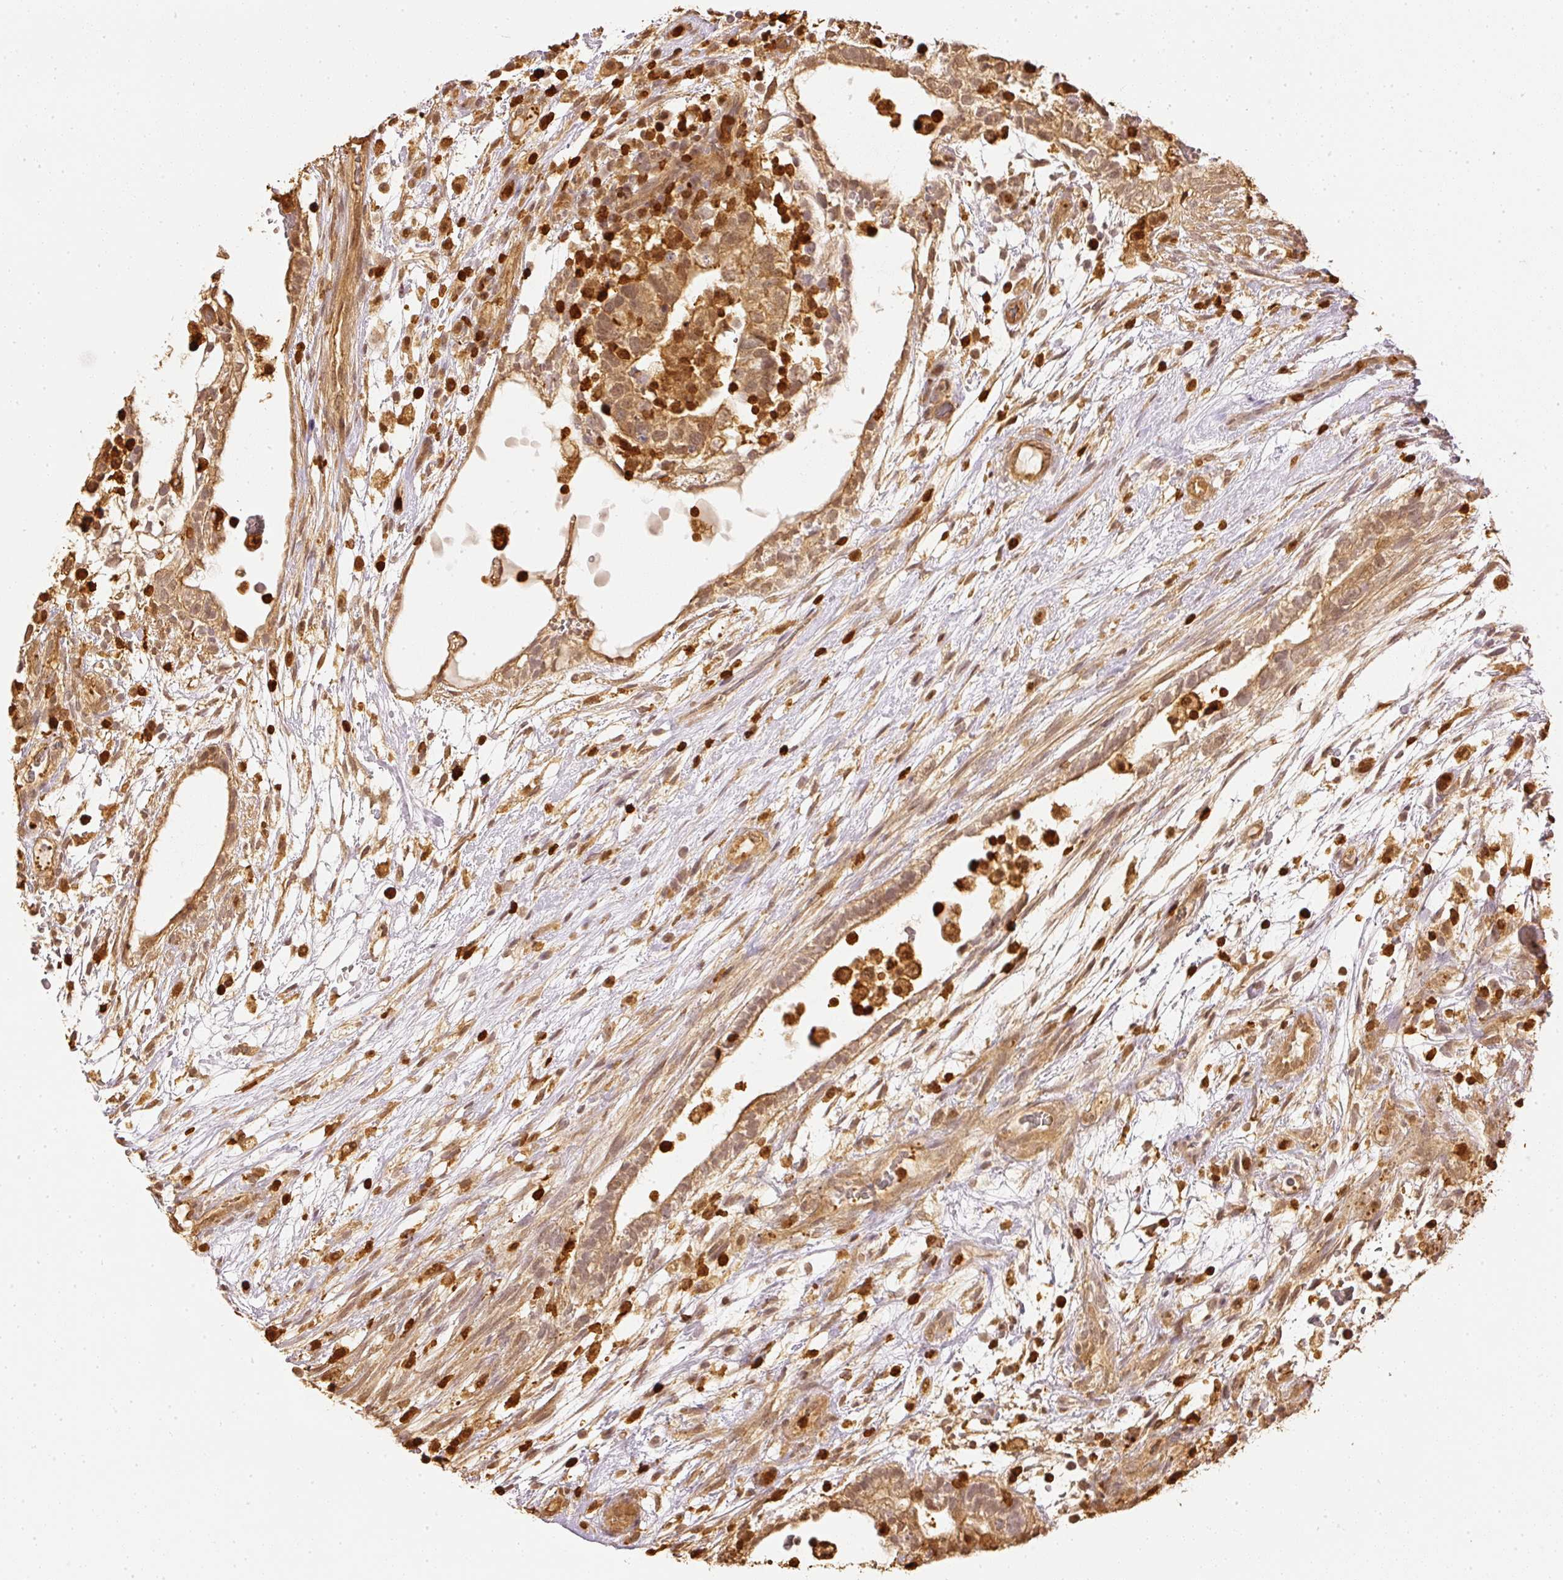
{"staining": {"intensity": "moderate", "quantity": ">75%", "location": "cytoplasmic/membranous"}, "tissue": "testis cancer", "cell_type": "Tumor cells", "image_type": "cancer", "snomed": [{"axis": "morphology", "description": "Carcinoma, Embryonal, NOS"}, {"axis": "topography", "description": "Testis"}], "caption": "Embryonal carcinoma (testis) stained for a protein shows moderate cytoplasmic/membranous positivity in tumor cells.", "gene": "PFN1", "patient": {"sex": "male", "age": 32}}